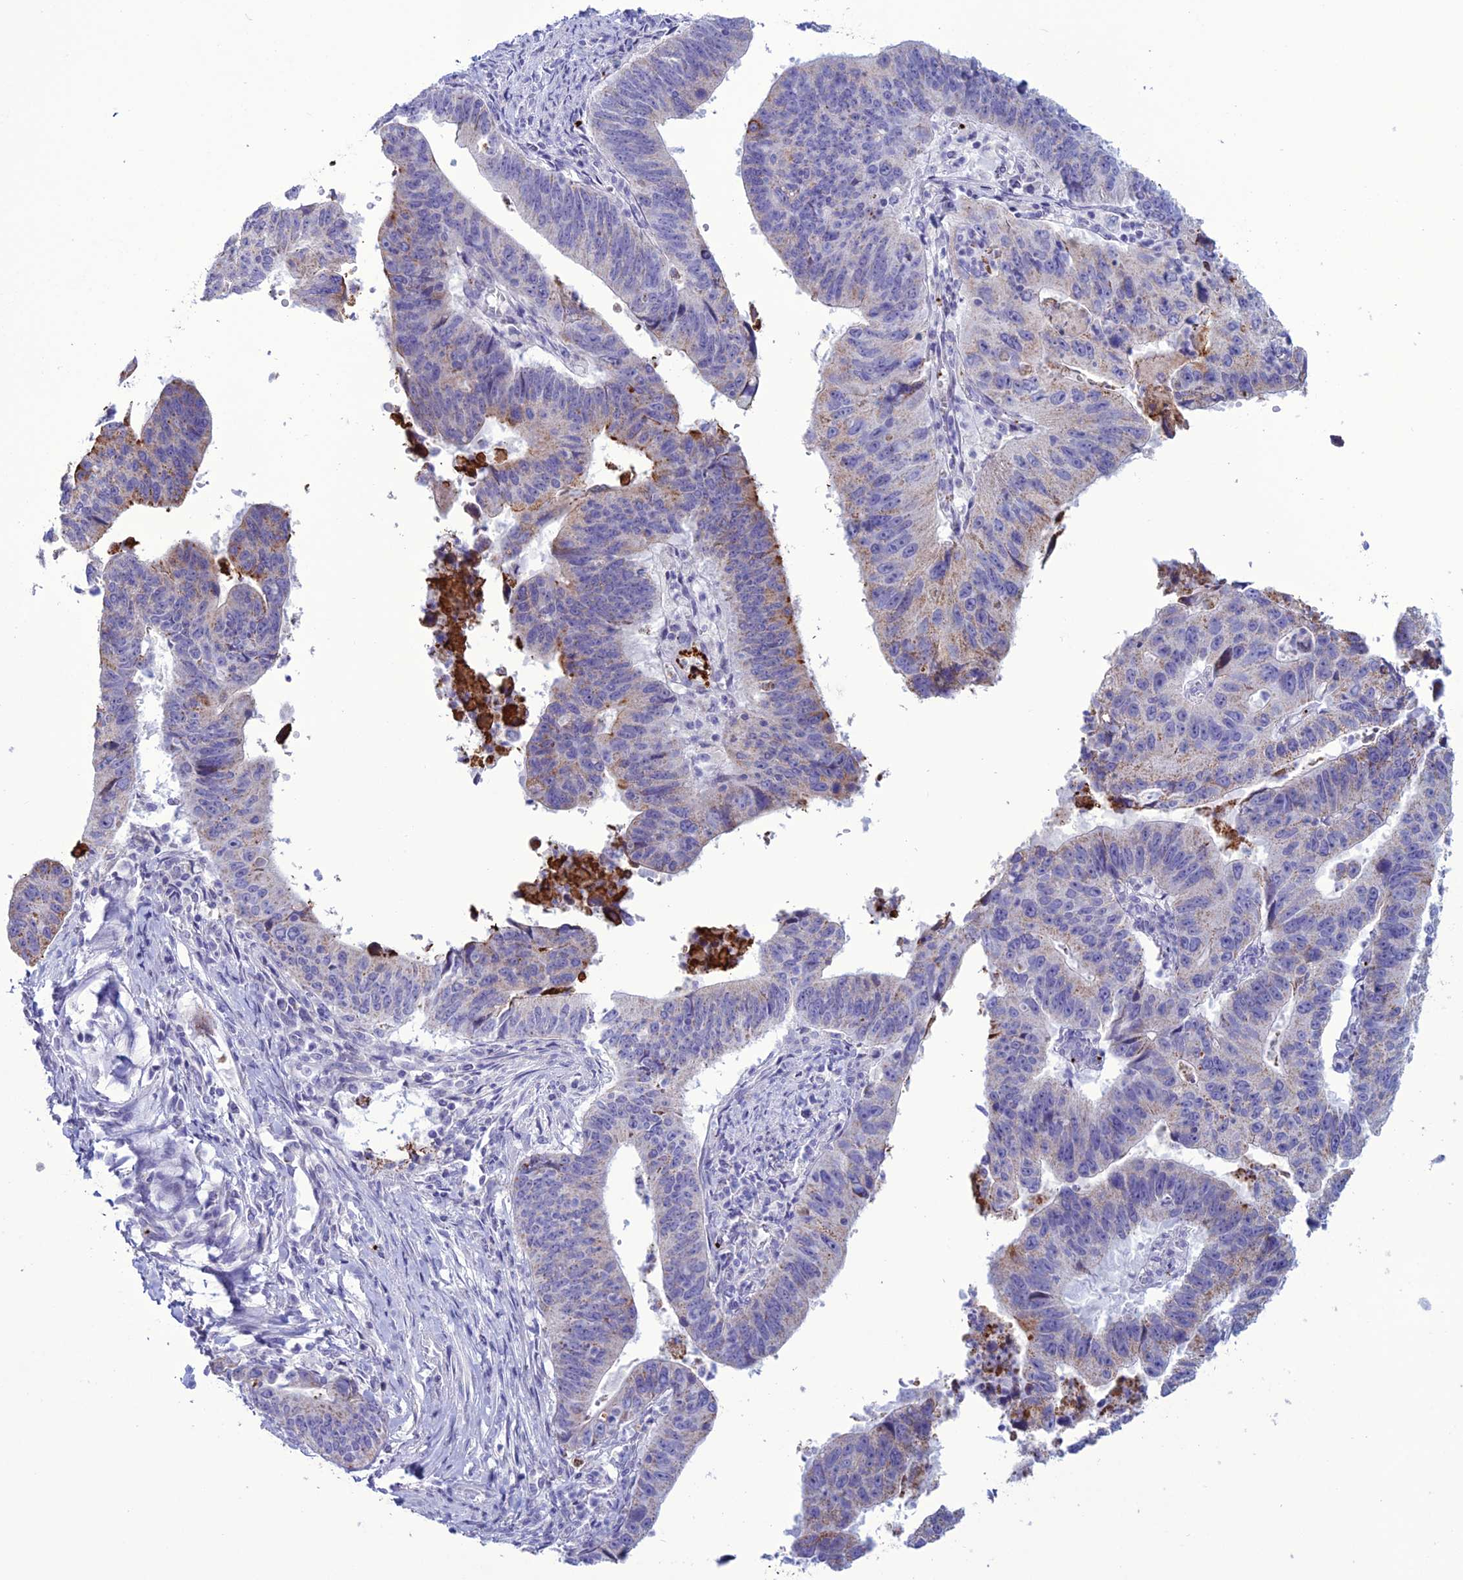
{"staining": {"intensity": "moderate", "quantity": "<25%", "location": "cytoplasmic/membranous"}, "tissue": "stomach cancer", "cell_type": "Tumor cells", "image_type": "cancer", "snomed": [{"axis": "morphology", "description": "Adenocarcinoma, NOS"}, {"axis": "topography", "description": "Stomach"}], "caption": "The histopathology image shows a brown stain indicating the presence of a protein in the cytoplasmic/membranous of tumor cells in stomach cancer. The protein is shown in brown color, while the nuclei are stained blue.", "gene": "C21orf140", "patient": {"sex": "male", "age": 59}}